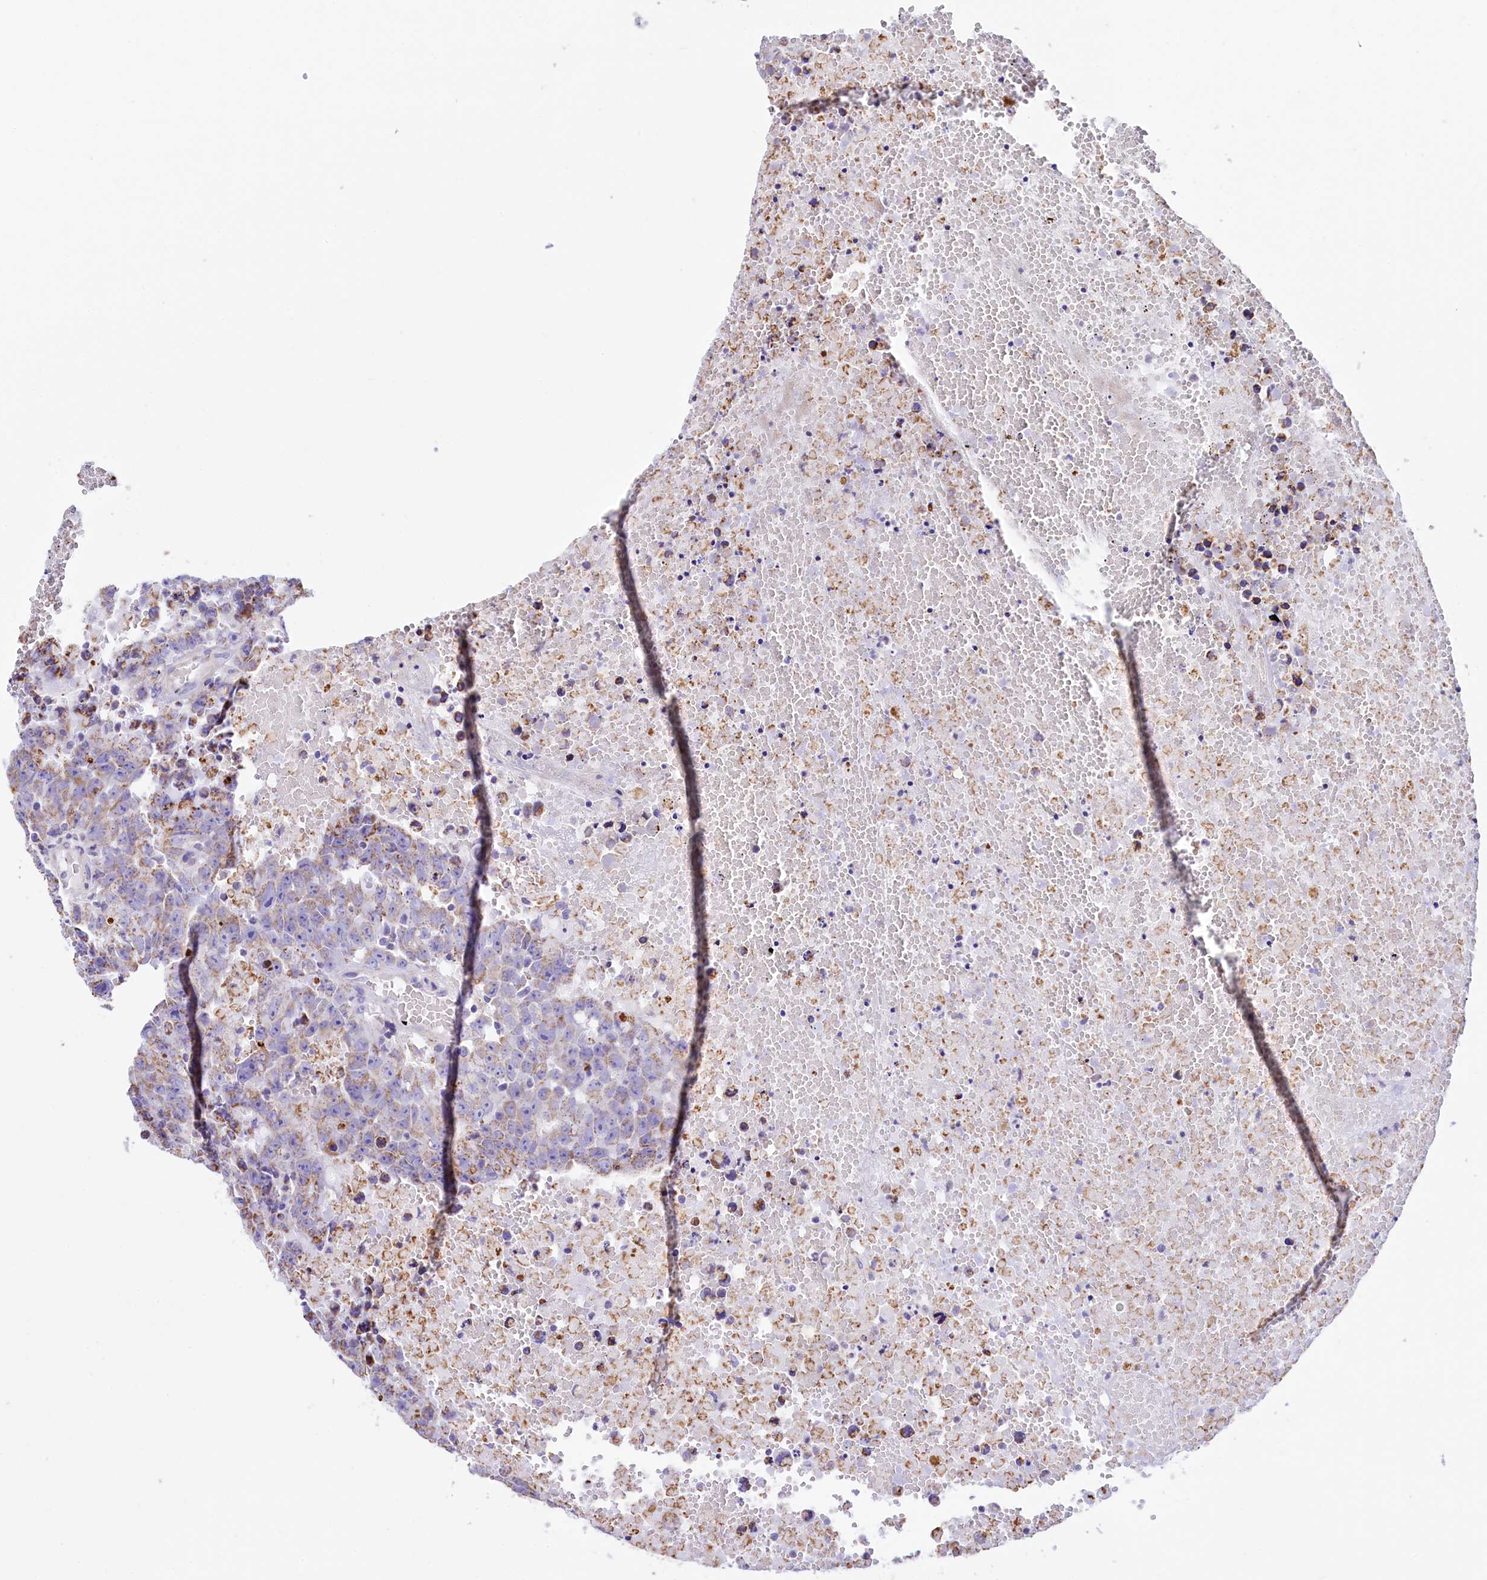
{"staining": {"intensity": "moderate", "quantity": "<25%", "location": "cytoplasmic/membranous"}, "tissue": "testis cancer", "cell_type": "Tumor cells", "image_type": "cancer", "snomed": [{"axis": "morphology", "description": "Carcinoma, Embryonal, NOS"}, {"axis": "topography", "description": "Testis"}], "caption": "Immunohistochemical staining of testis cancer (embryonal carcinoma) displays low levels of moderate cytoplasmic/membranous protein positivity in about <25% of tumor cells.", "gene": "VWCE", "patient": {"sex": "male", "age": 25}}